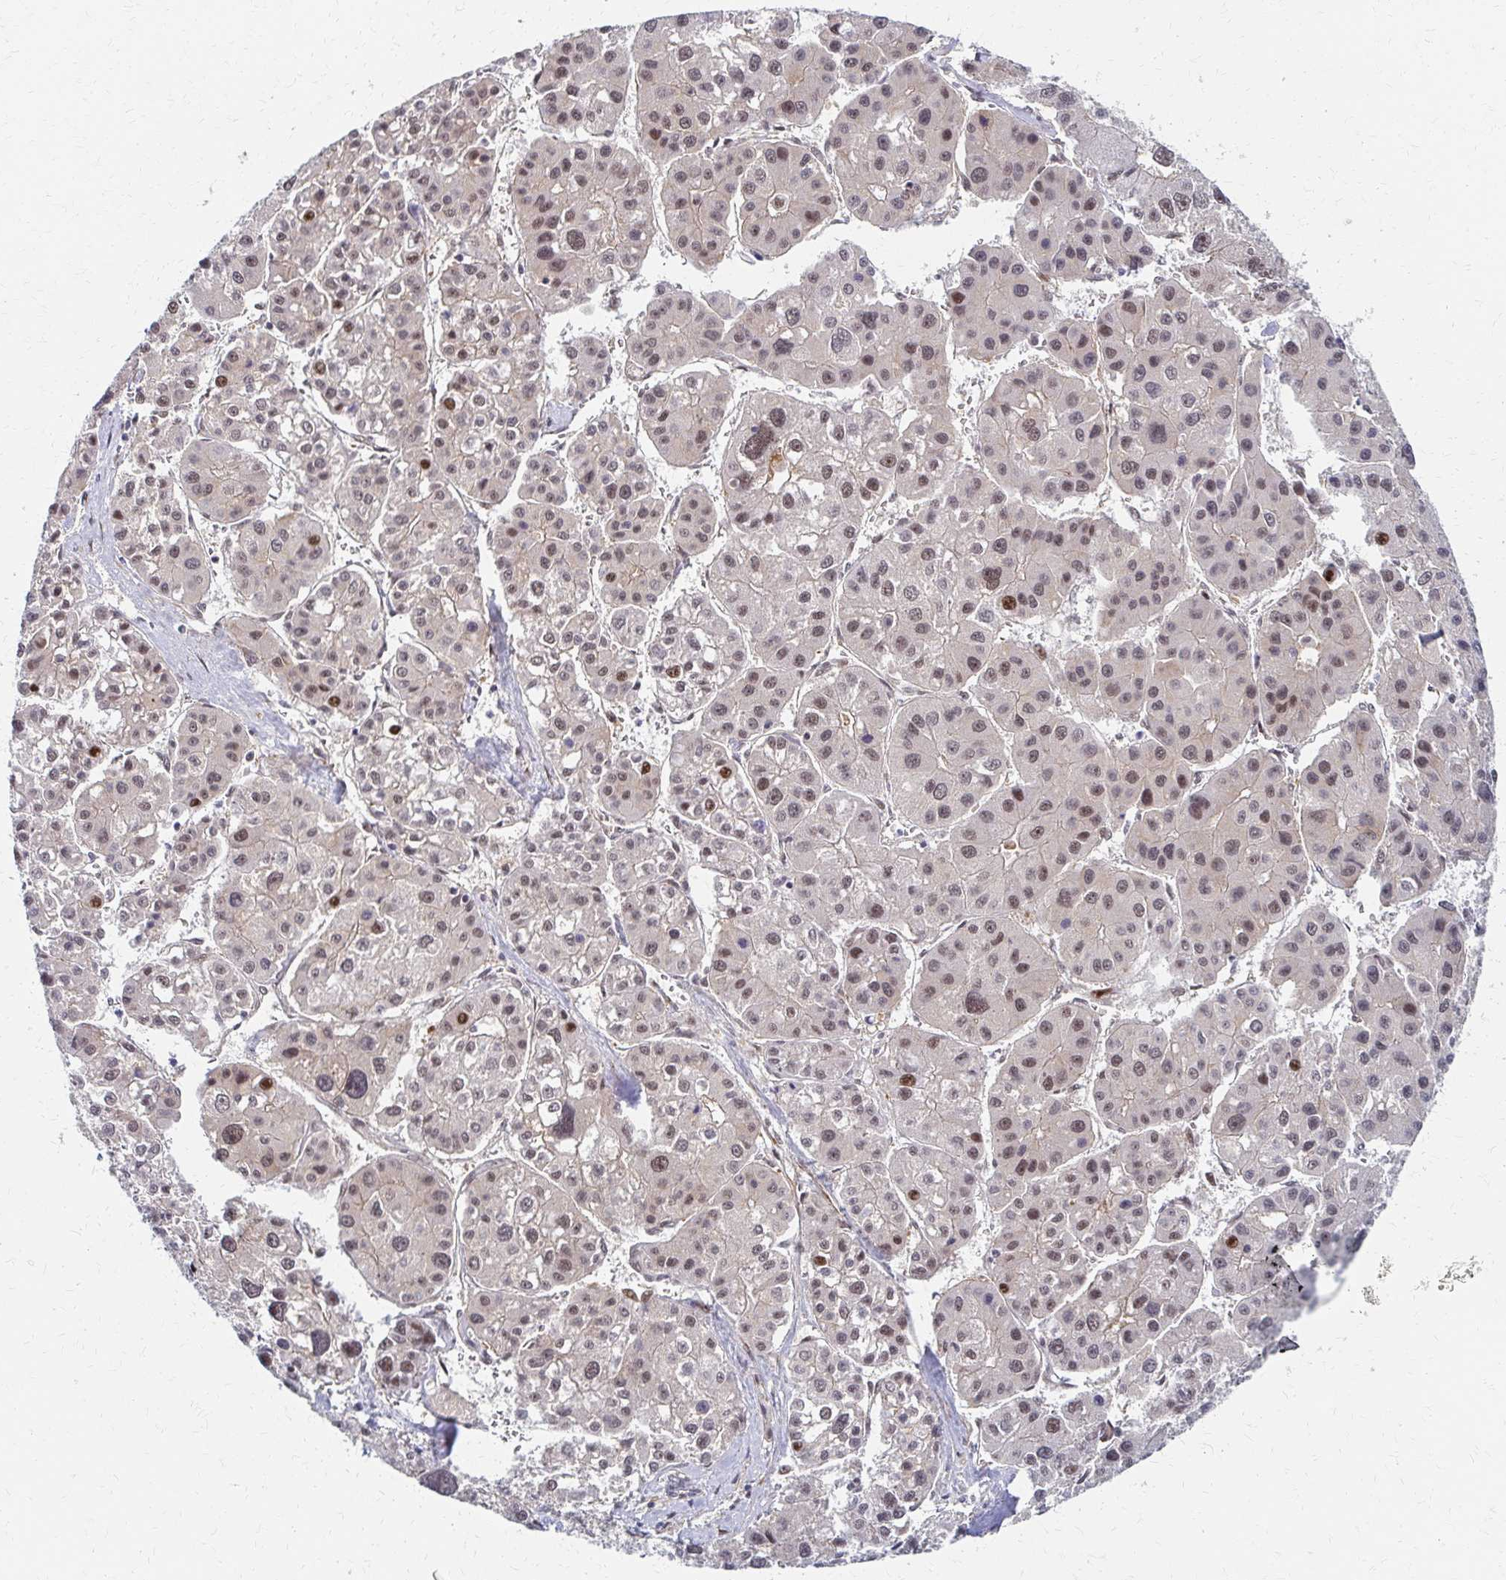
{"staining": {"intensity": "moderate", "quantity": ">75%", "location": "nuclear"}, "tissue": "liver cancer", "cell_type": "Tumor cells", "image_type": "cancer", "snomed": [{"axis": "morphology", "description": "Carcinoma, Hepatocellular, NOS"}, {"axis": "topography", "description": "Liver"}], "caption": "Liver cancer (hepatocellular carcinoma) stained for a protein displays moderate nuclear positivity in tumor cells.", "gene": "PSMD7", "patient": {"sex": "male", "age": 73}}